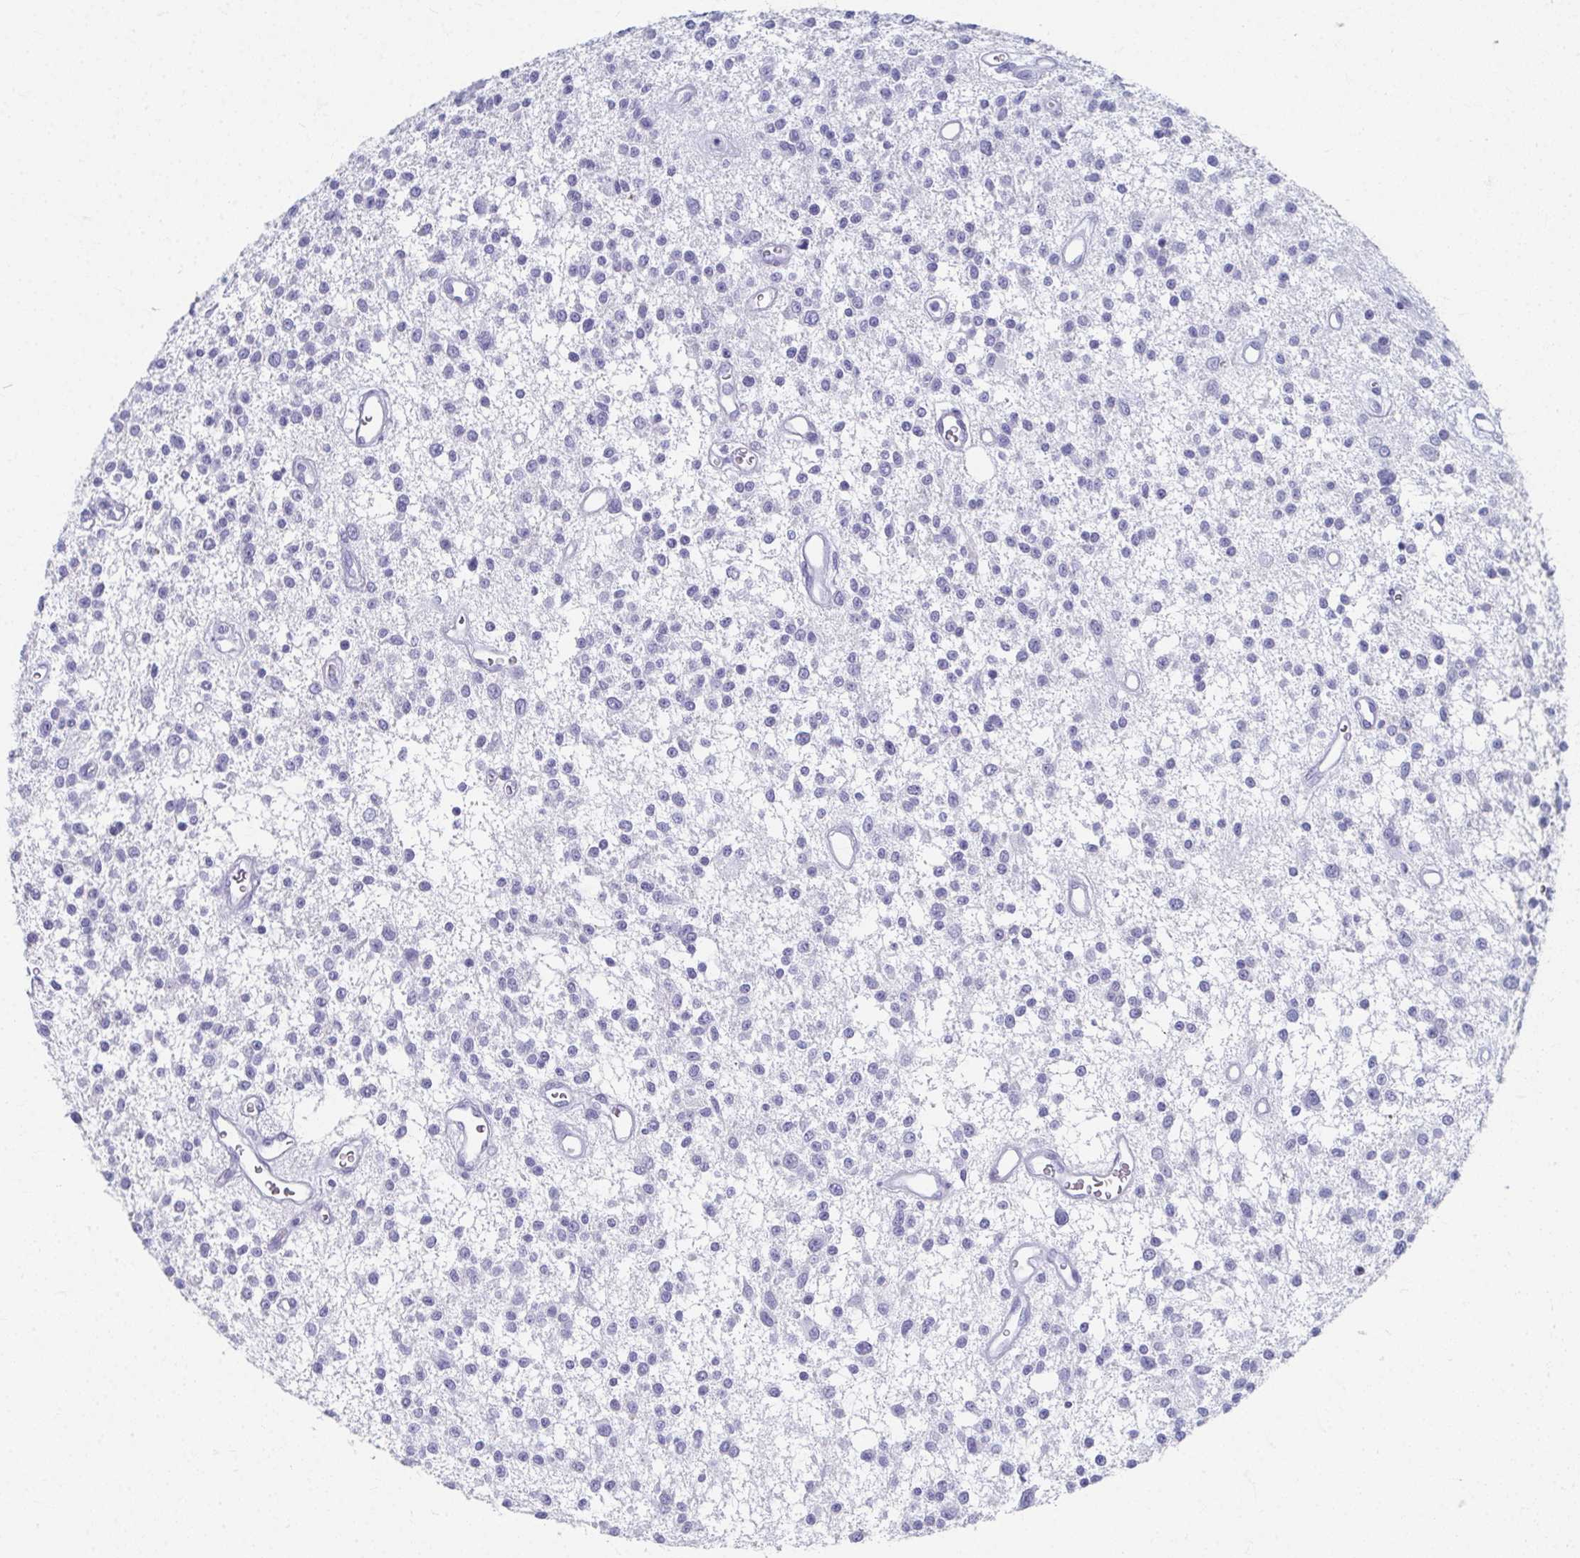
{"staining": {"intensity": "negative", "quantity": "none", "location": "none"}, "tissue": "glioma", "cell_type": "Tumor cells", "image_type": "cancer", "snomed": [{"axis": "morphology", "description": "Glioma, malignant, Low grade"}, {"axis": "topography", "description": "Brain"}], "caption": "This is an immunohistochemistry (IHC) photomicrograph of human low-grade glioma (malignant). There is no expression in tumor cells.", "gene": "GHRL", "patient": {"sex": "male", "age": 43}}